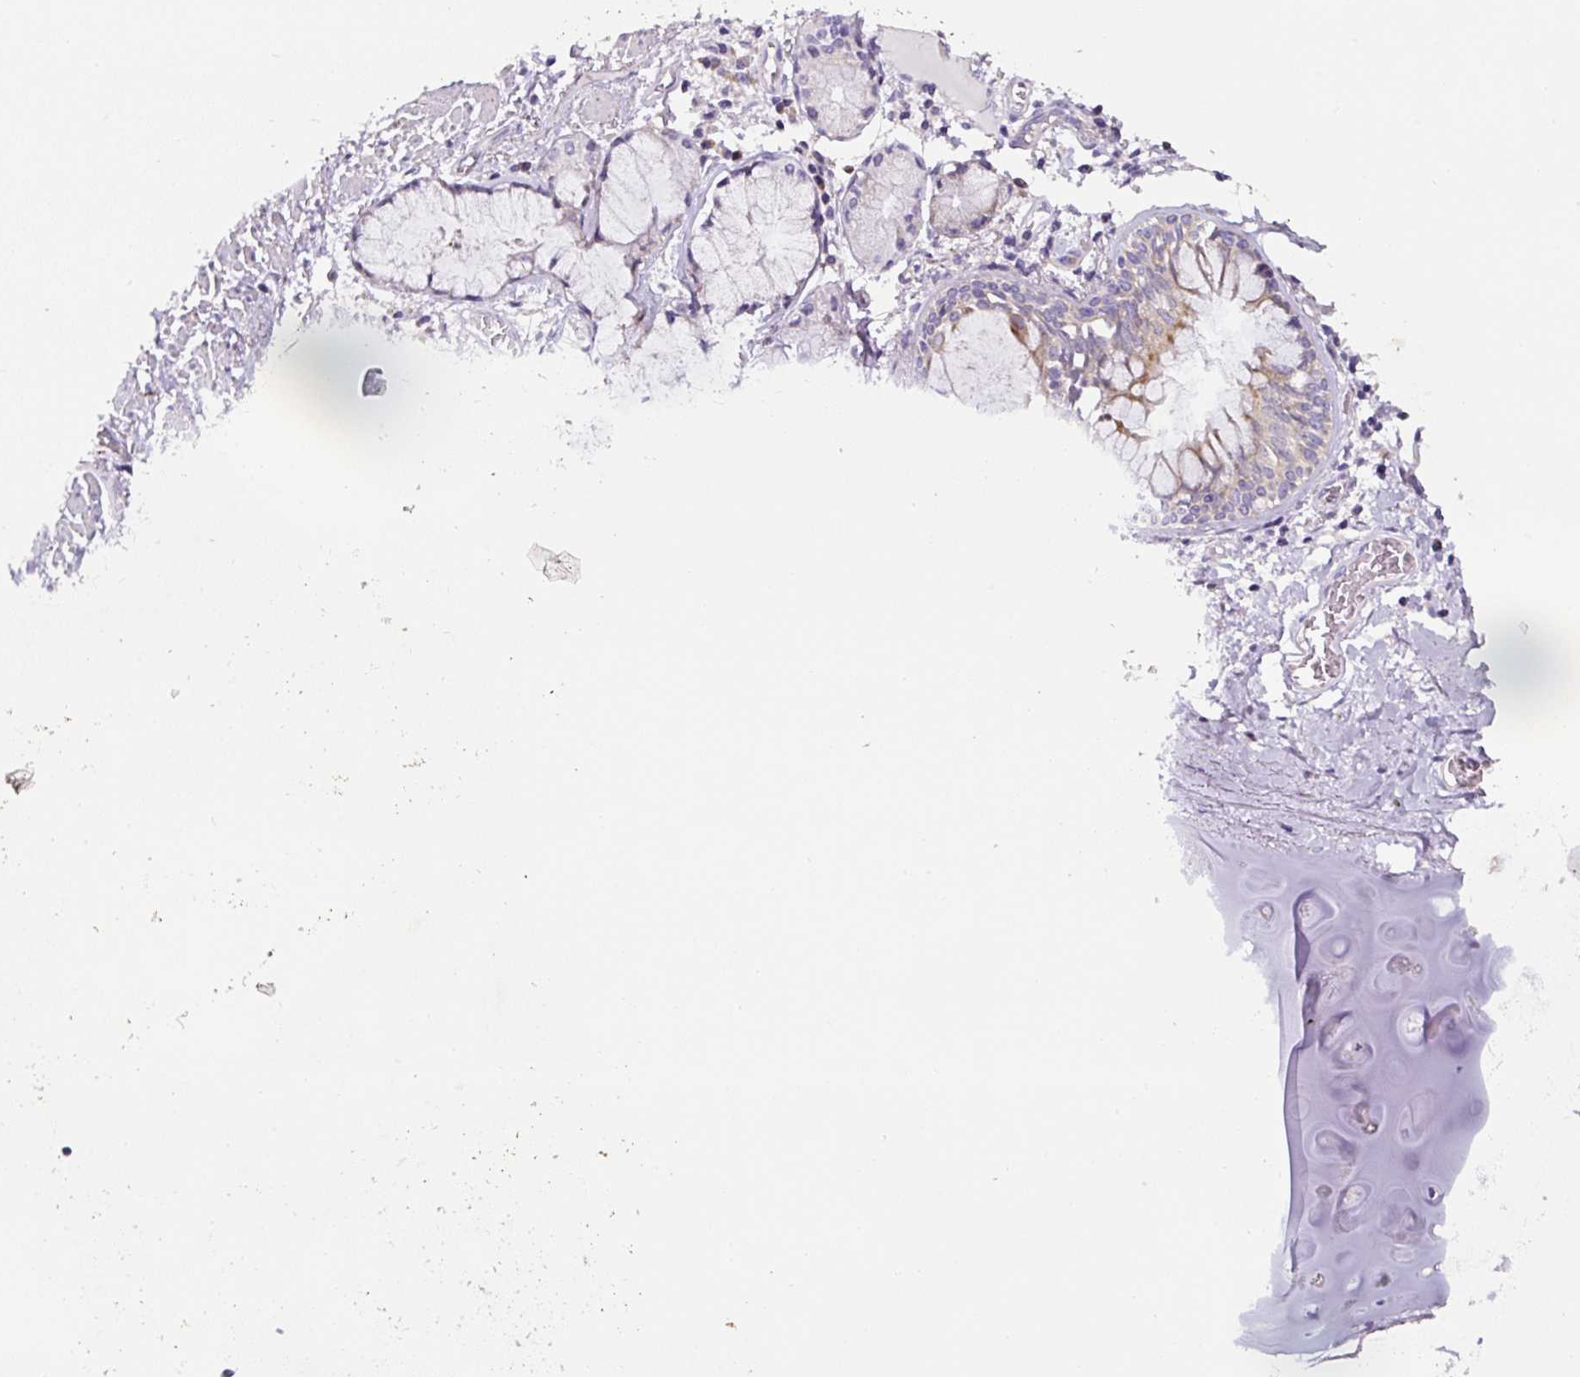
{"staining": {"intensity": "negative", "quantity": "none", "location": "none"}, "tissue": "soft tissue", "cell_type": "Chondrocytes", "image_type": "normal", "snomed": [{"axis": "morphology", "description": "Normal tissue, NOS"}, {"axis": "morphology", "description": "Degeneration, NOS"}, {"axis": "topography", "description": "Cartilage tissue"}, {"axis": "topography", "description": "Lung"}], "caption": "DAB immunohistochemical staining of benign soft tissue exhibits no significant staining in chondrocytes.", "gene": "HPS4", "patient": {"sex": "female", "age": 61}}